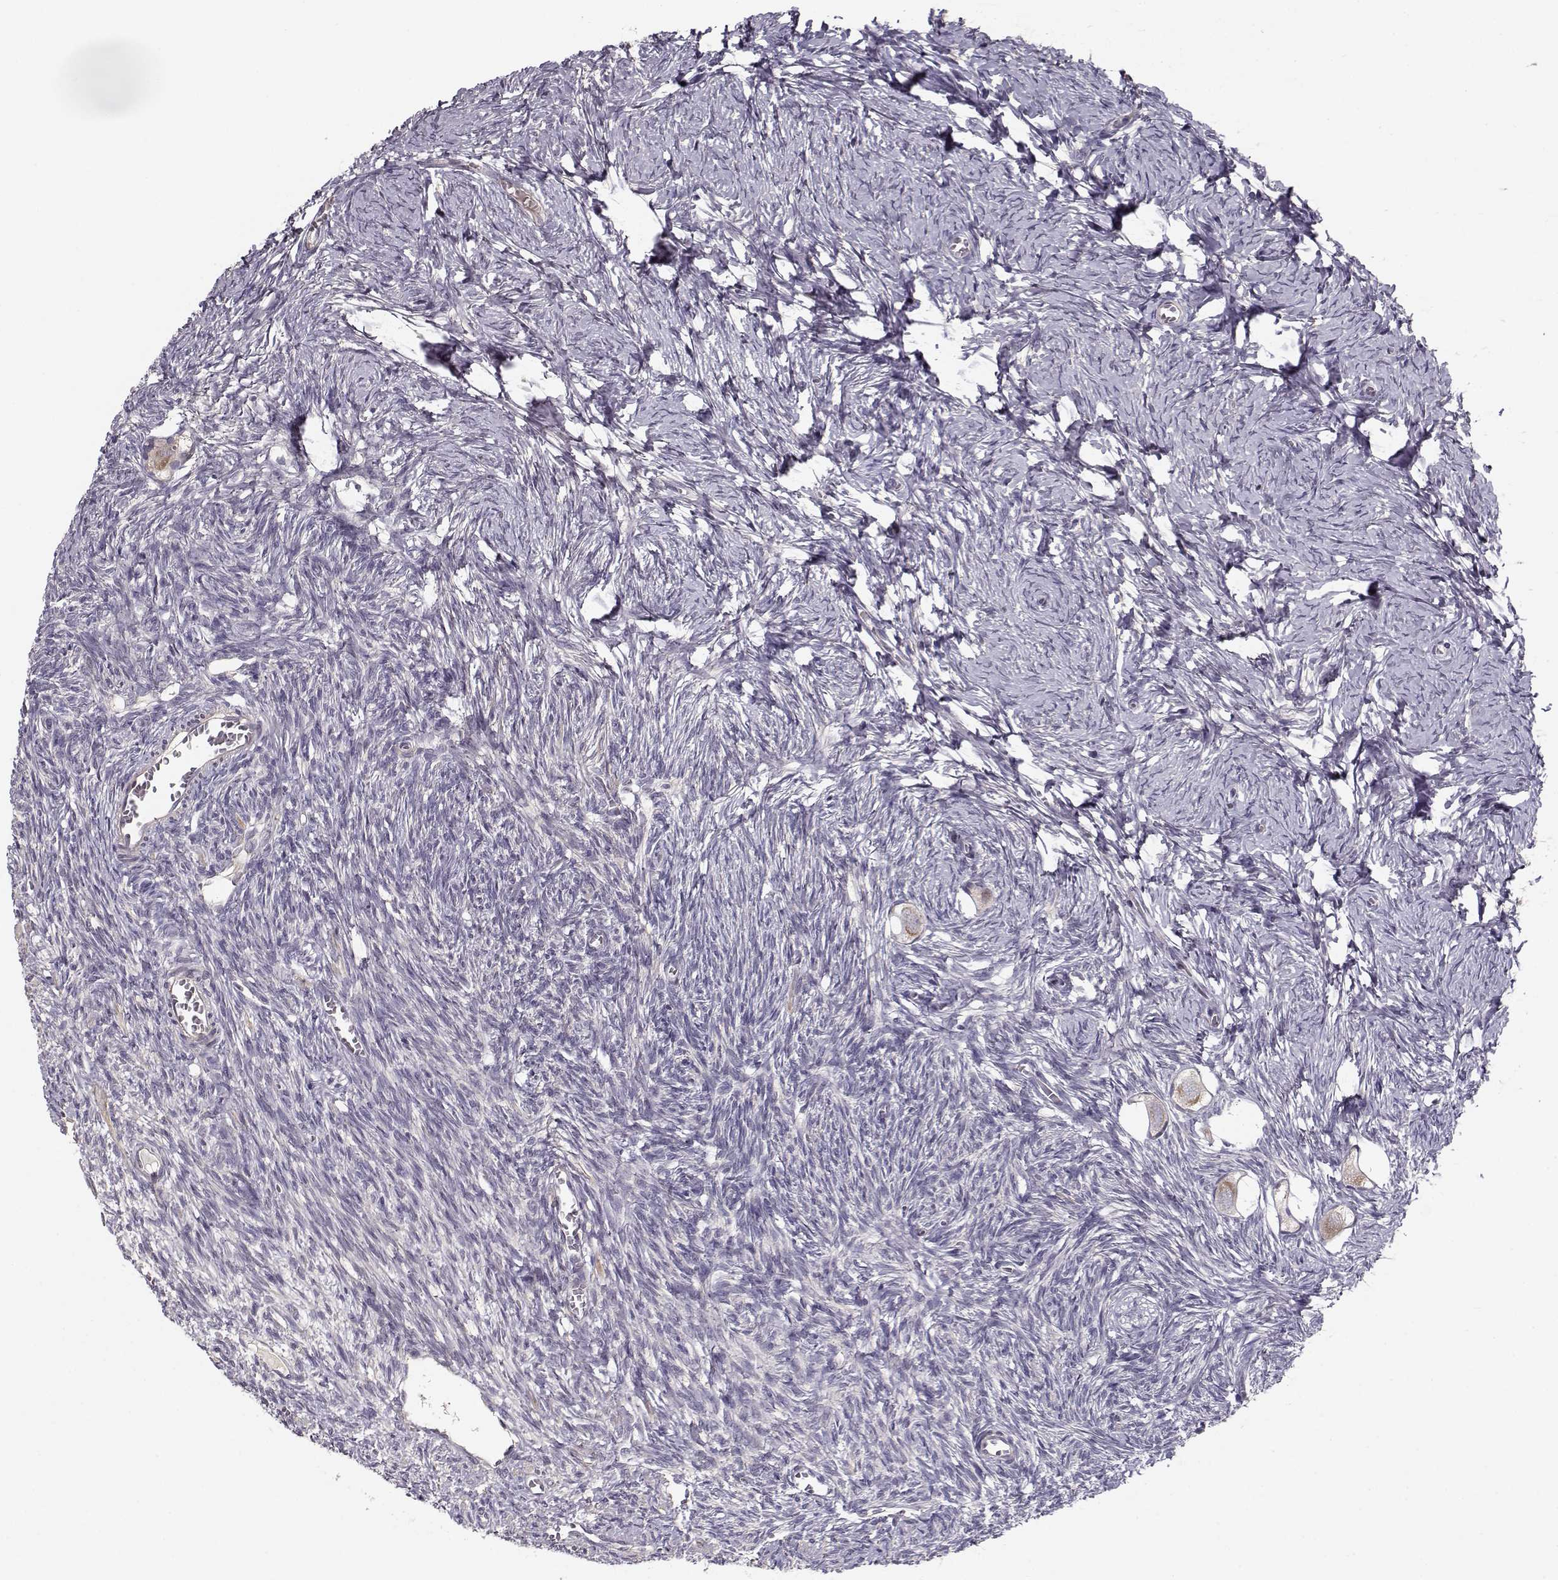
{"staining": {"intensity": "weak", "quantity": "<25%", "location": "cytoplasmic/membranous"}, "tissue": "ovary", "cell_type": "Follicle cells", "image_type": "normal", "snomed": [{"axis": "morphology", "description": "Normal tissue, NOS"}, {"axis": "topography", "description": "Ovary"}], "caption": "Histopathology image shows no significant protein staining in follicle cells of normal ovary. (Brightfield microscopy of DAB immunohistochemistry (IHC) at high magnification).", "gene": "ENTPD8", "patient": {"sex": "female", "age": 27}}